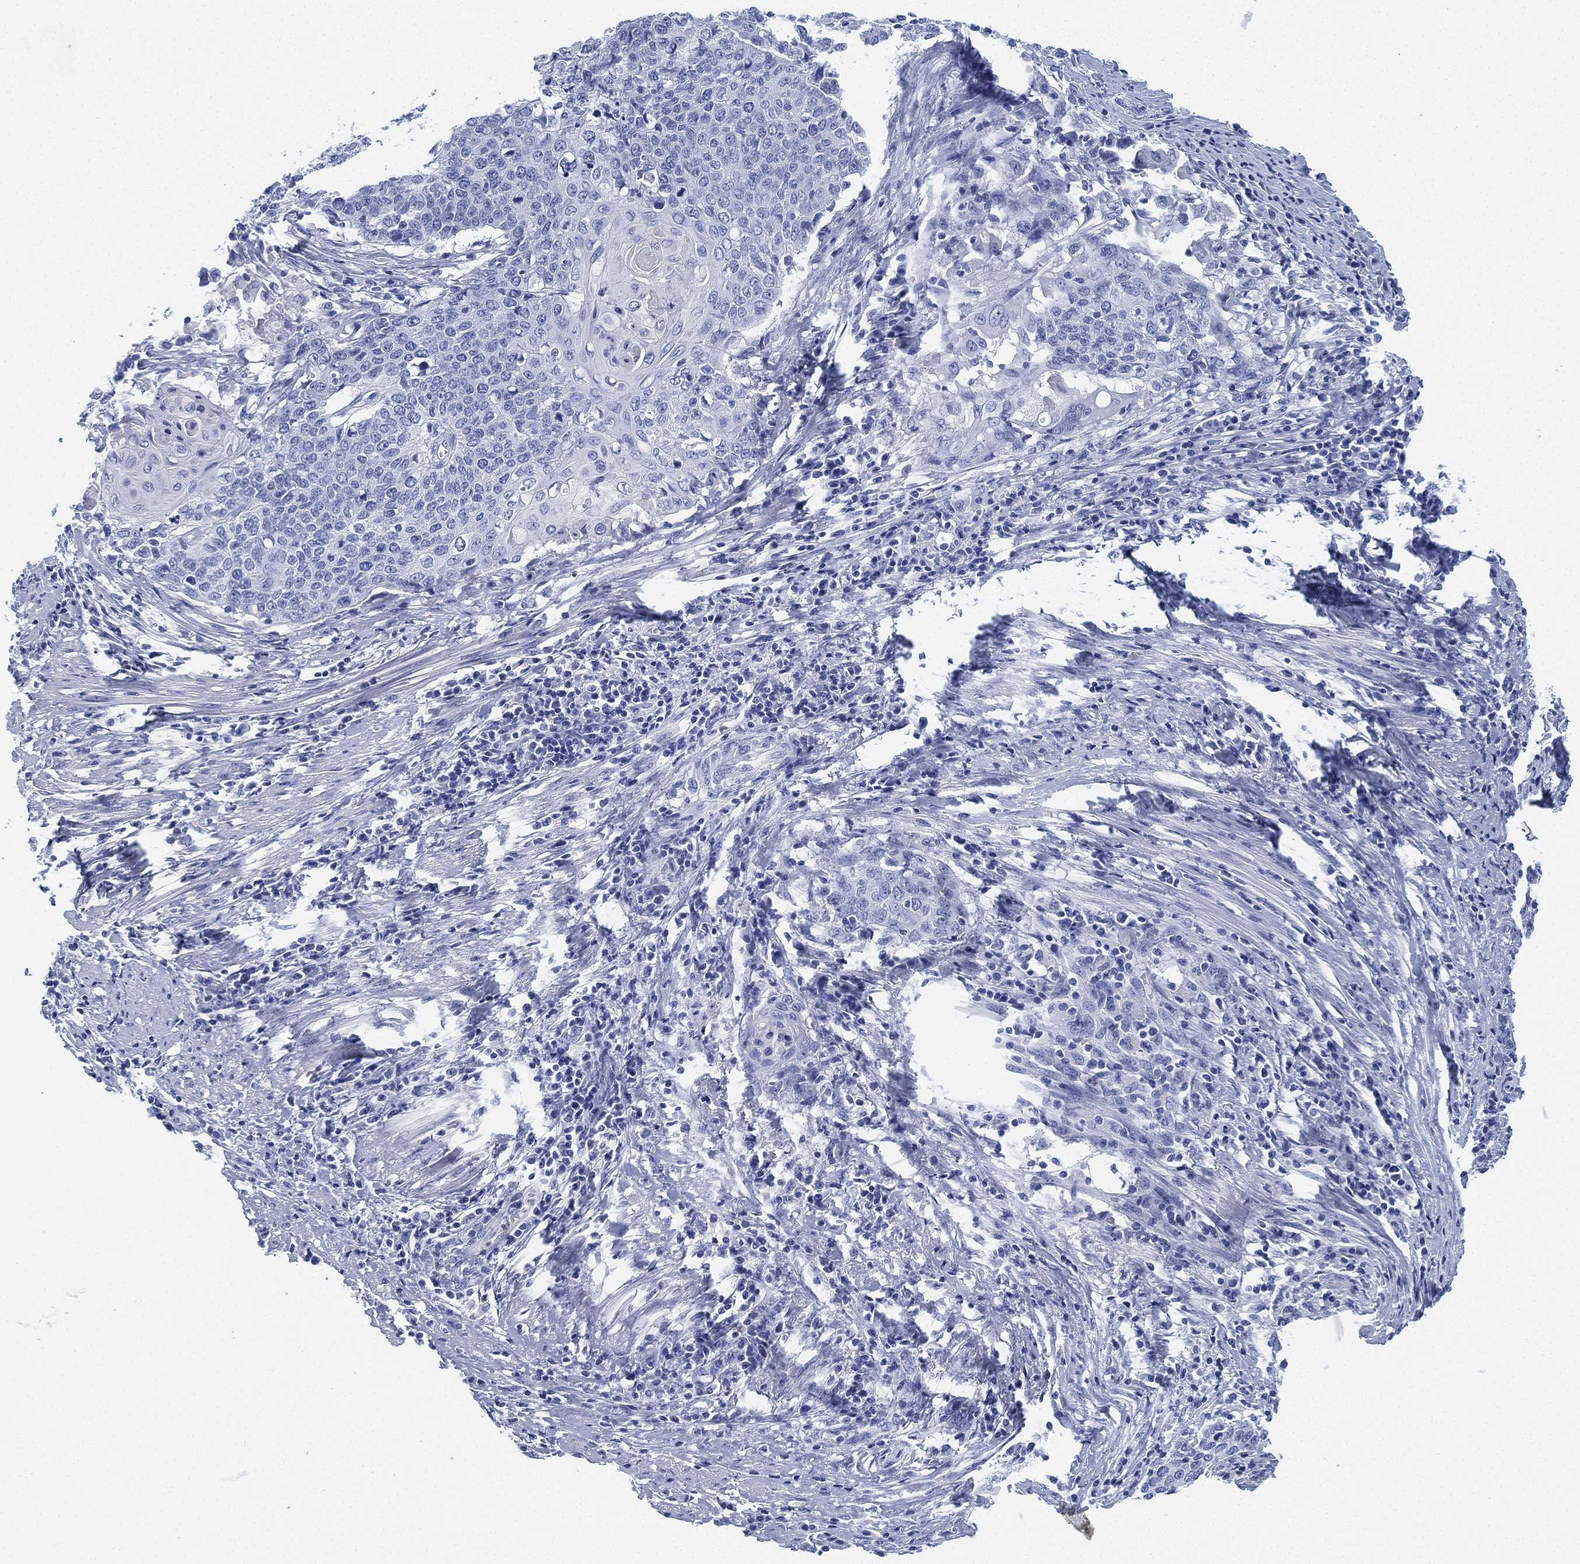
{"staining": {"intensity": "negative", "quantity": "none", "location": "none"}, "tissue": "cervical cancer", "cell_type": "Tumor cells", "image_type": "cancer", "snomed": [{"axis": "morphology", "description": "Squamous cell carcinoma, NOS"}, {"axis": "topography", "description": "Cervix"}], "caption": "Tumor cells show no significant protein expression in cervical squamous cell carcinoma.", "gene": "DEFB121", "patient": {"sex": "female", "age": 39}}